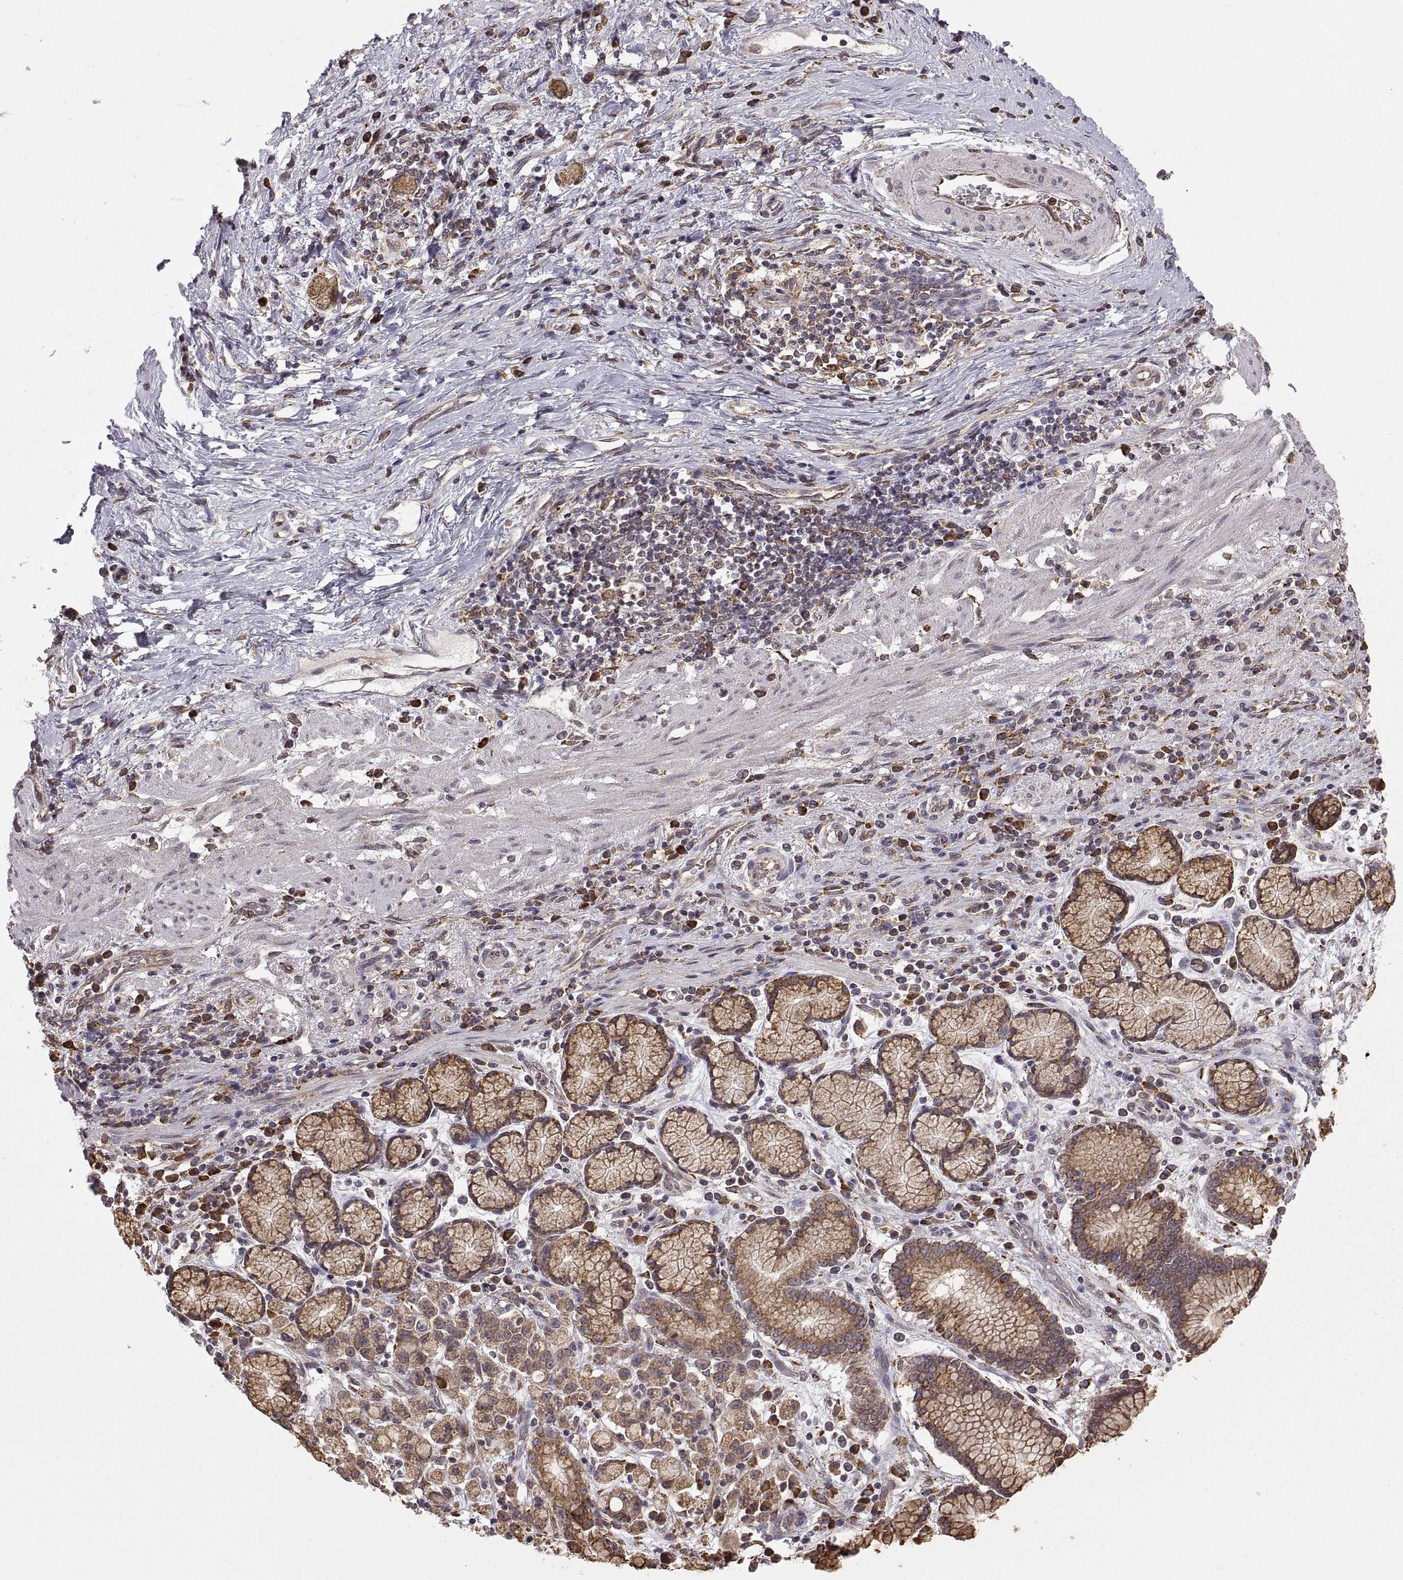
{"staining": {"intensity": "moderate", "quantity": "<25%", "location": "cytoplasmic/membranous"}, "tissue": "stomach cancer", "cell_type": "Tumor cells", "image_type": "cancer", "snomed": [{"axis": "morphology", "description": "Adenocarcinoma, NOS"}, {"axis": "topography", "description": "Stomach"}], "caption": "High-power microscopy captured an IHC image of stomach cancer (adenocarcinoma), revealing moderate cytoplasmic/membranous positivity in about <25% of tumor cells.", "gene": "PDIA3", "patient": {"sex": "male", "age": 58}}